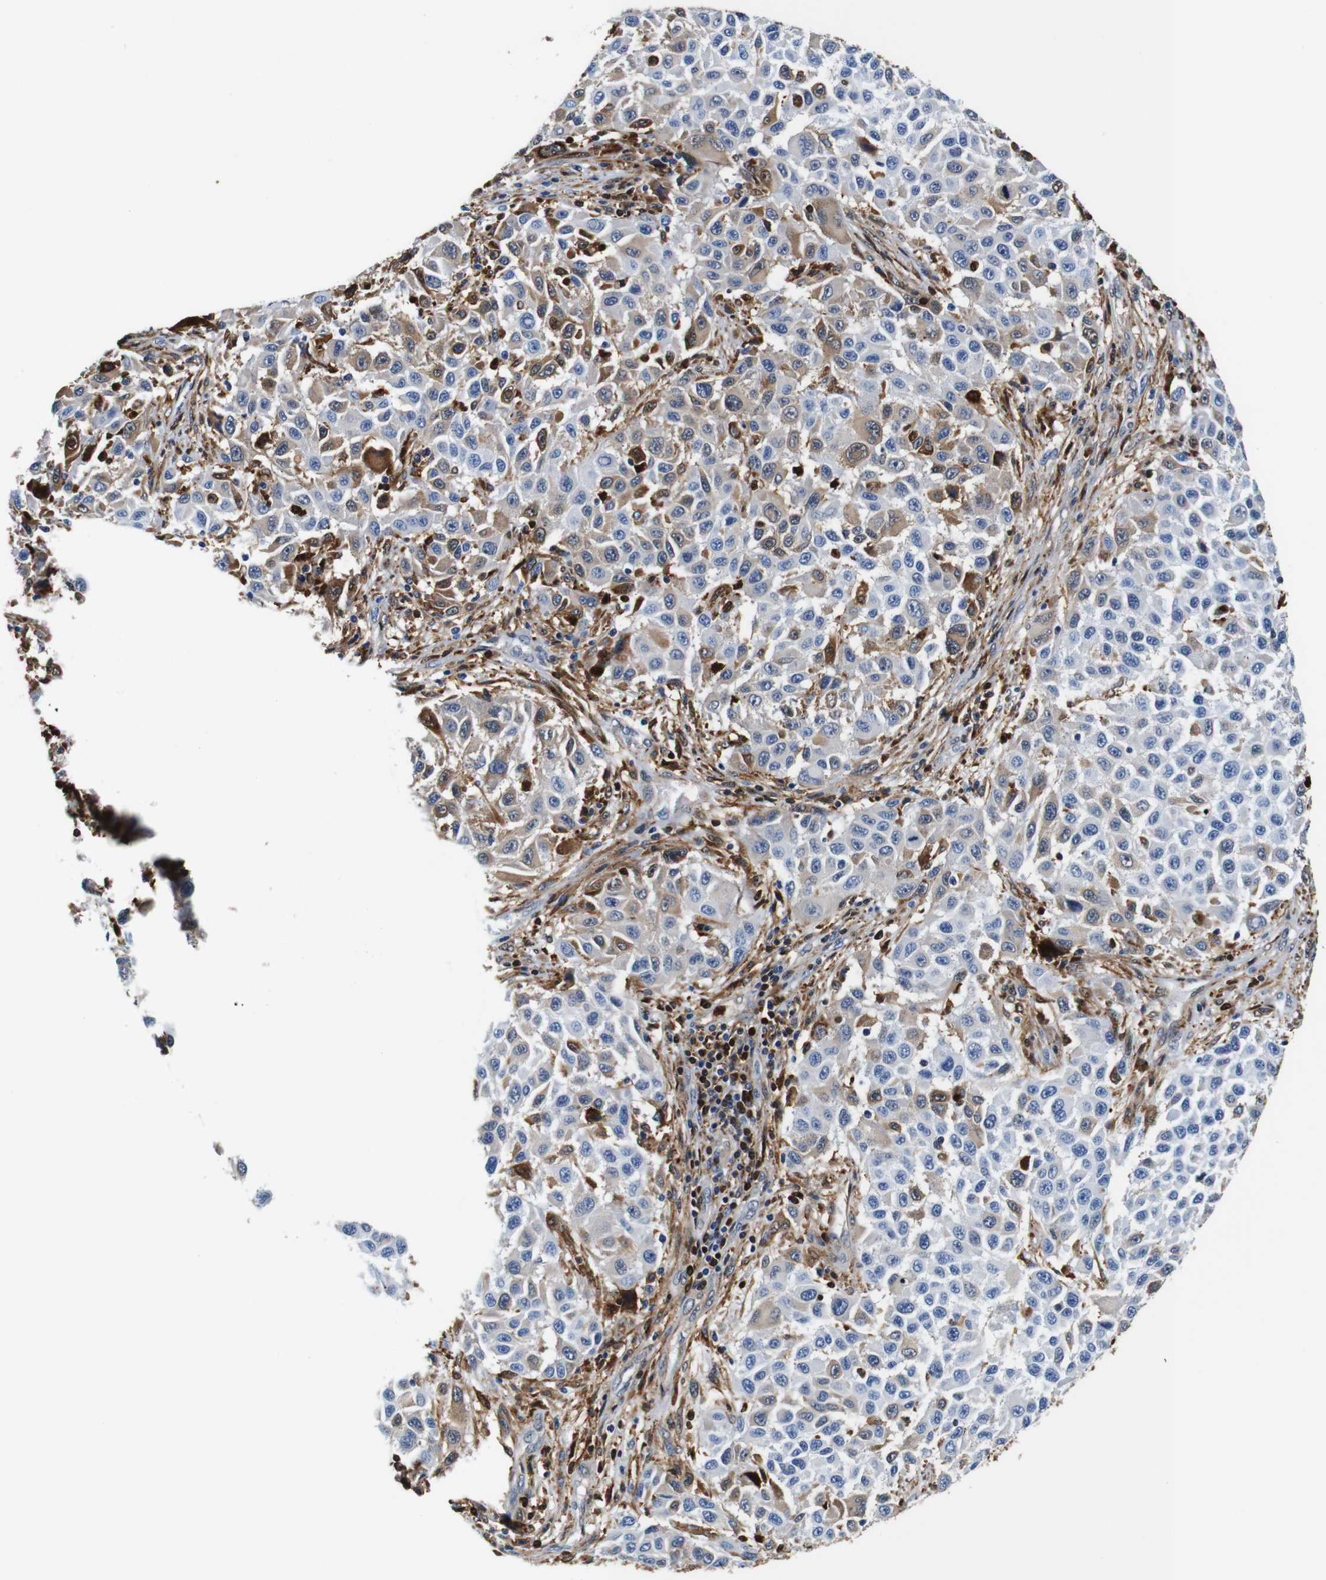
{"staining": {"intensity": "weak", "quantity": "<25%", "location": "cytoplasmic/membranous"}, "tissue": "melanoma", "cell_type": "Tumor cells", "image_type": "cancer", "snomed": [{"axis": "morphology", "description": "Malignant melanoma, Metastatic site"}, {"axis": "topography", "description": "Lymph node"}], "caption": "Image shows no significant protein positivity in tumor cells of melanoma. (Stains: DAB immunohistochemistry (IHC) with hematoxylin counter stain, Microscopy: brightfield microscopy at high magnification).", "gene": "ANXA1", "patient": {"sex": "male", "age": 61}}